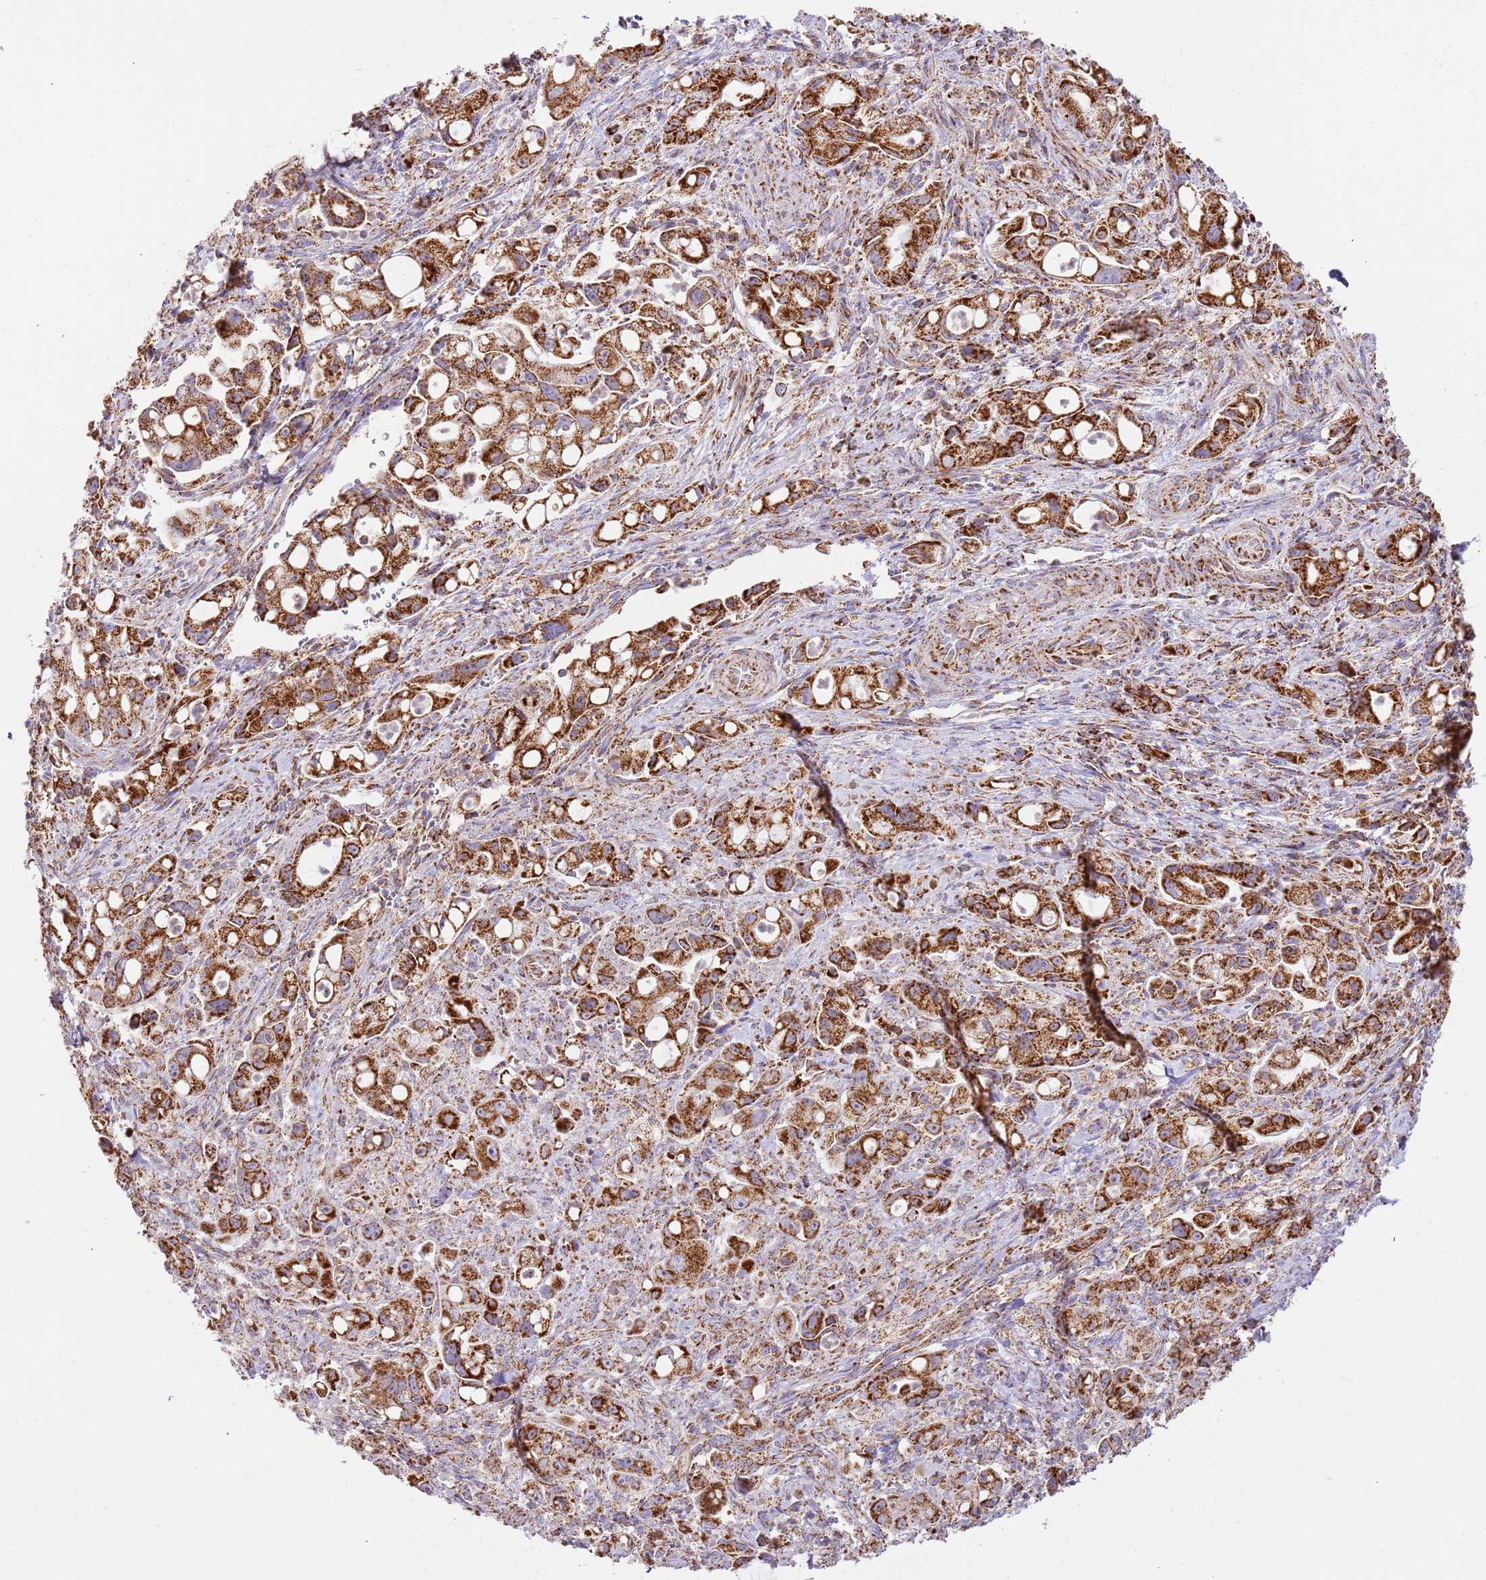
{"staining": {"intensity": "strong", "quantity": ">75%", "location": "cytoplasmic/membranous"}, "tissue": "pancreatic cancer", "cell_type": "Tumor cells", "image_type": "cancer", "snomed": [{"axis": "morphology", "description": "Adenocarcinoma, NOS"}, {"axis": "topography", "description": "Pancreas"}], "caption": "A histopathology image showing strong cytoplasmic/membranous expression in approximately >75% of tumor cells in adenocarcinoma (pancreatic), as visualized by brown immunohistochemical staining.", "gene": "ZBTB39", "patient": {"sex": "male", "age": 68}}